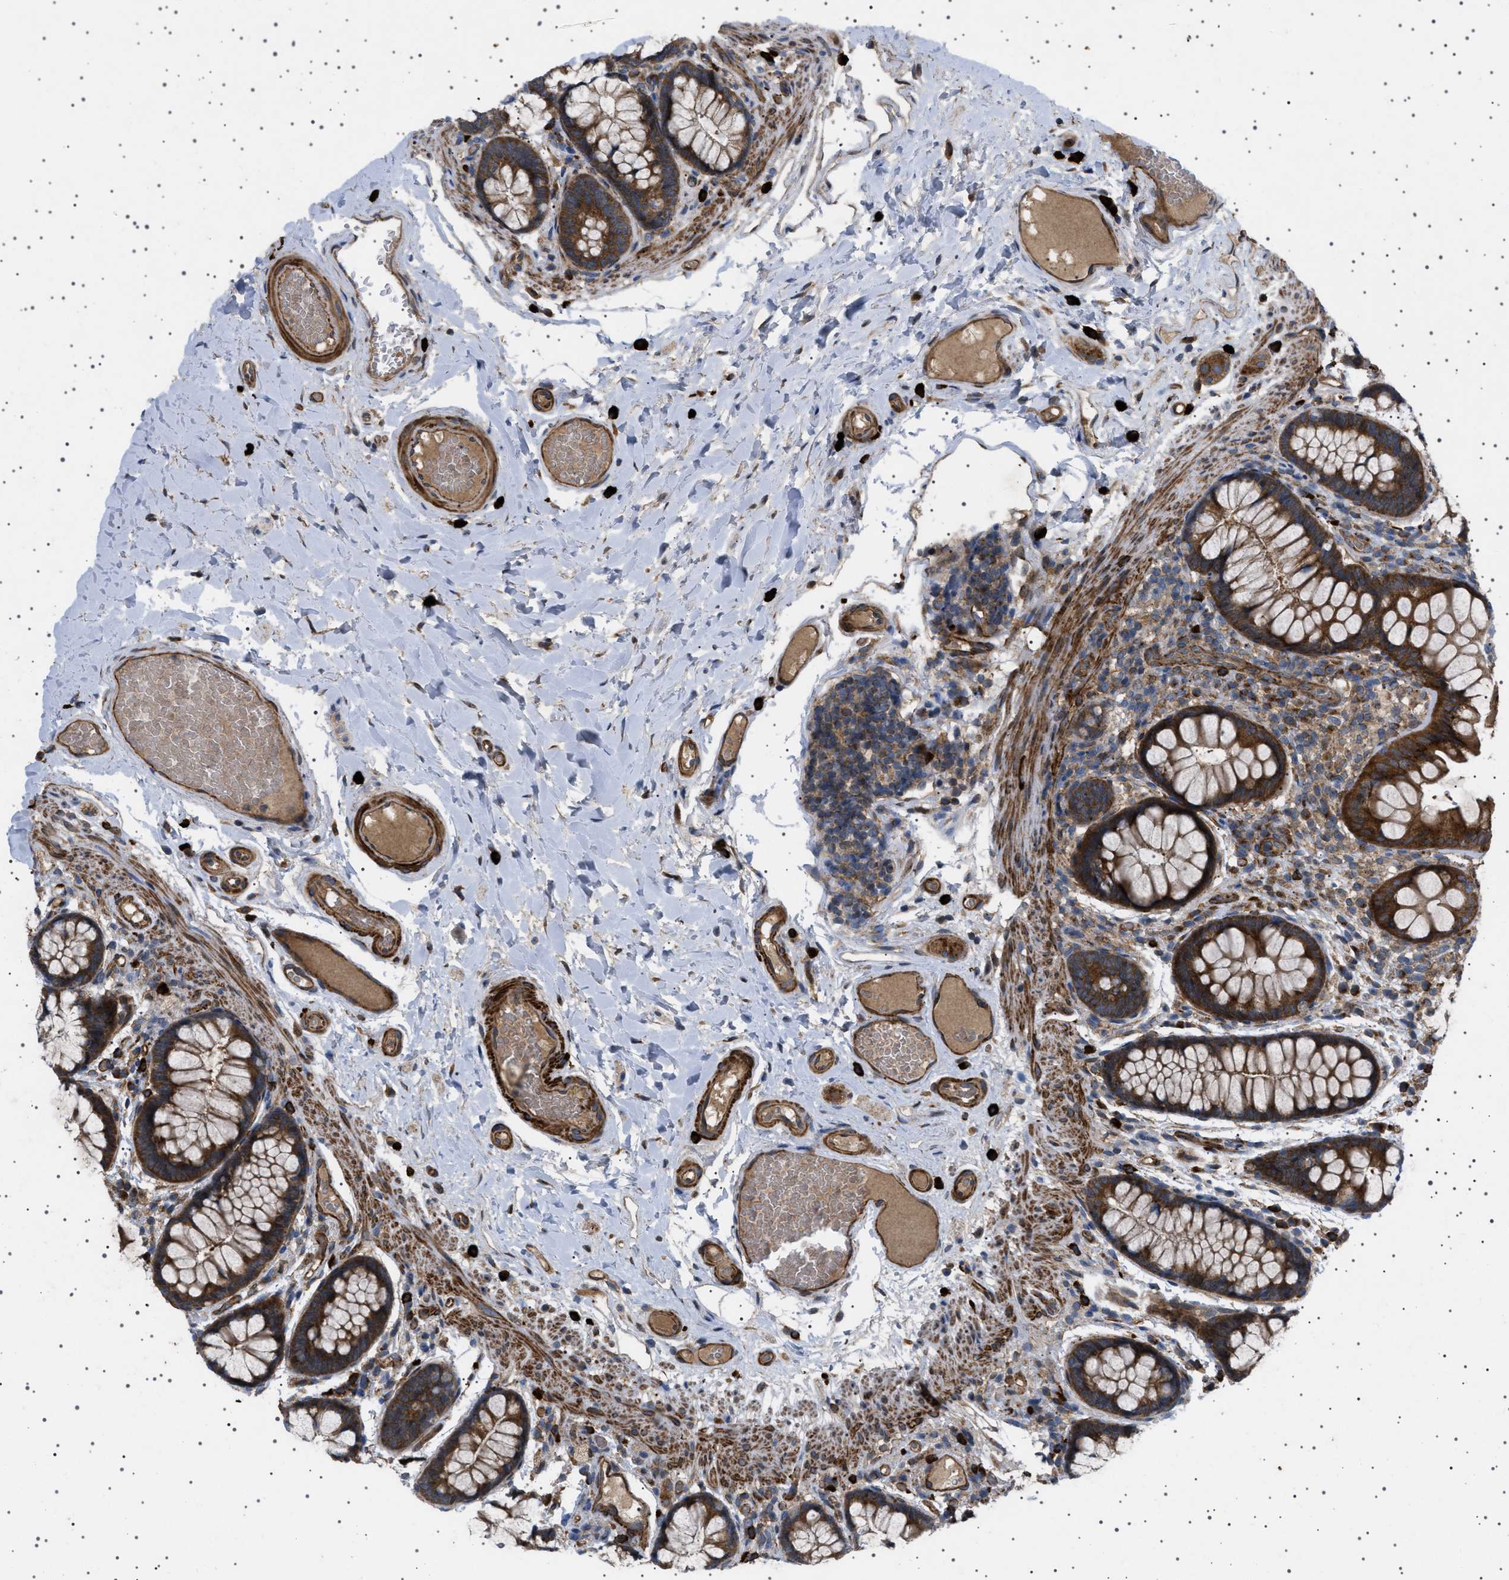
{"staining": {"intensity": "moderate", "quantity": ">75%", "location": "cytoplasmic/membranous"}, "tissue": "colon", "cell_type": "Endothelial cells", "image_type": "normal", "snomed": [{"axis": "morphology", "description": "Normal tissue, NOS"}, {"axis": "topography", "description": "Colon"}], "caption": "Immunohistochemistry (IHC) photomicrograph of normal colon: colon stained using IHC reveals medium levels of moderate protein expression localized specifically in the cytoplasmic/membranous of endothelial cells, appearing as a cytoplasmic/membranous brown color.", "gene": "CCDC186", "patient": {"sex": "female", "age": 56}}